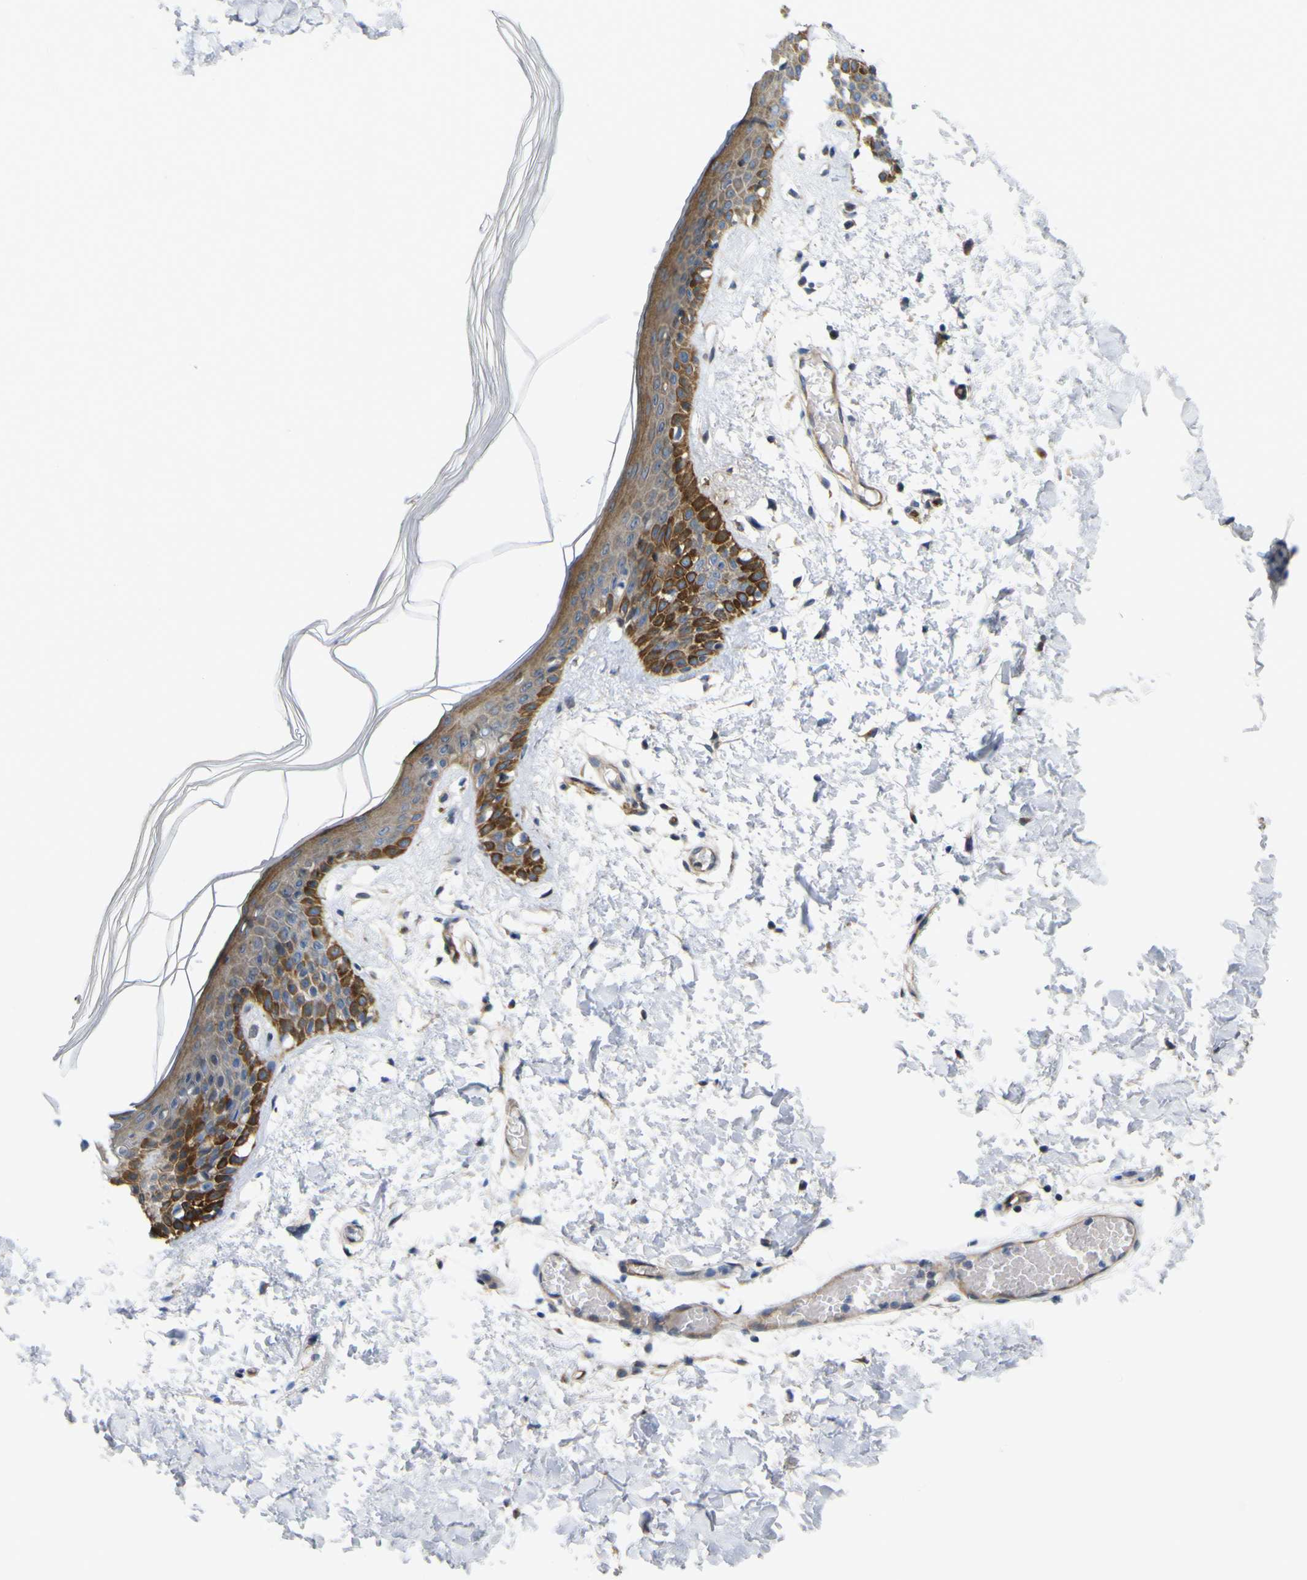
{"staining": {"intensity": "weak", "quantity": "25%-75%", "location": "cytoplasmic/membranous"}, "tissue": "skin", "cell_type": "Fibroblasts", "image_type": "normal", "snomed": [{"axis": "morphology", "description": "Normal tissue, NOS"}, {"axis": "topography", "description": "Skin"}], "caption": "Protein expression analysis of benign human skin reveals weak cytoplasmic/membranous expression in approximately 25%-75% of fibroblasts.", "gene": "JPH1", "patient": {"sex": "male", "age": 53}}